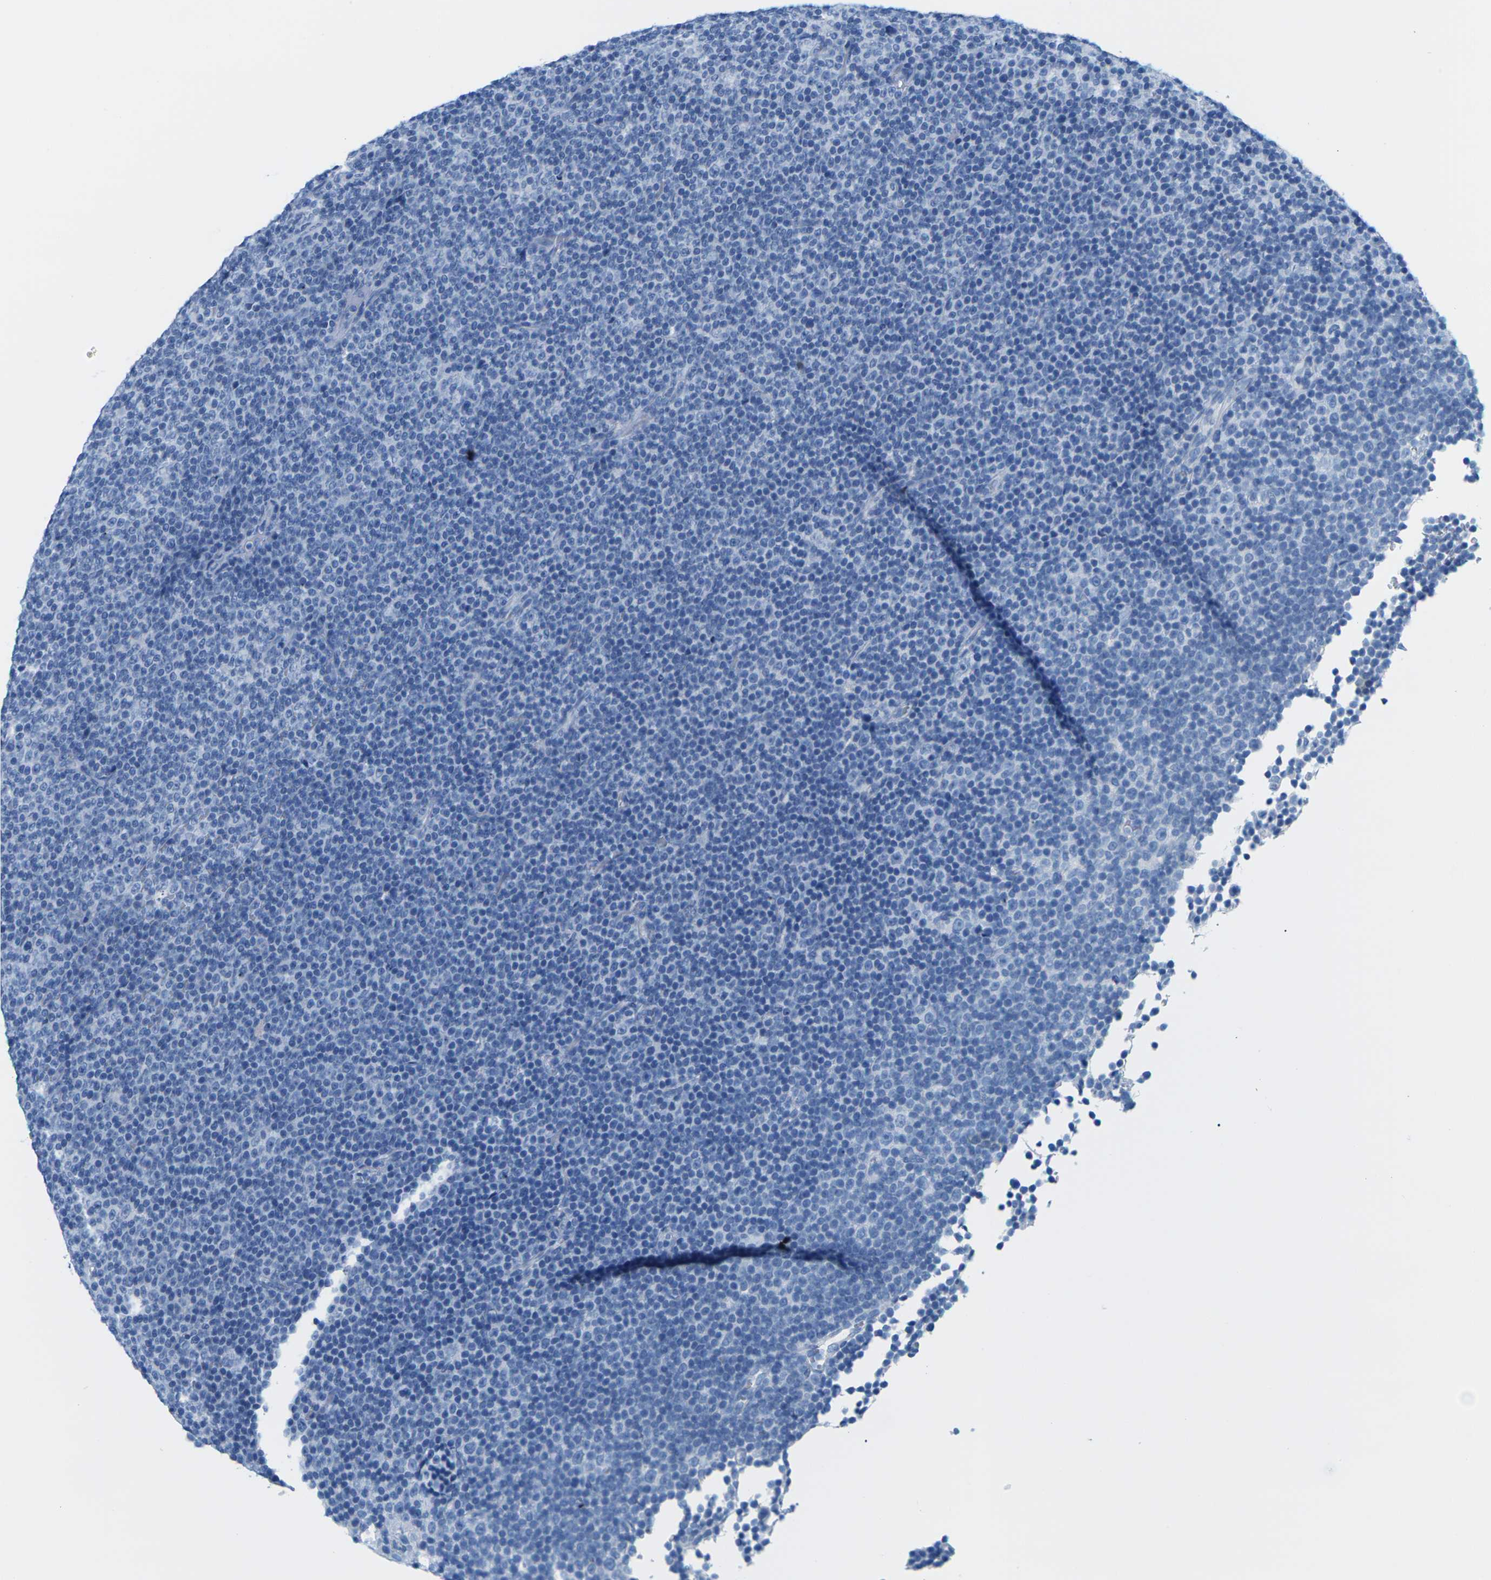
{"staining": {"intensity": "negative", "quantity": "none", "location": "none"}, "tissue": "lymphoma", "cell_type": "Tumor cells", "image_type": "cancer", "snomed": [{"axis": "morphology", "description": "Malignant lymphoma, non-Hodgkin's type, Low grade"}, {"axis": "topography", "description": "Lymph node"}], "caption": "High magnification brightfield microscopy of lymphoma stained with DAB (3,3'-diaminobenzidine) (brown) and counterstained with hematoxylin (blue): tumor cells show no significant expression. (Immunohistochemistry, brightfield microscopy, high magnification).", "gene": "SLC12A1", "patient": {"sex": "female", "age": 67}}